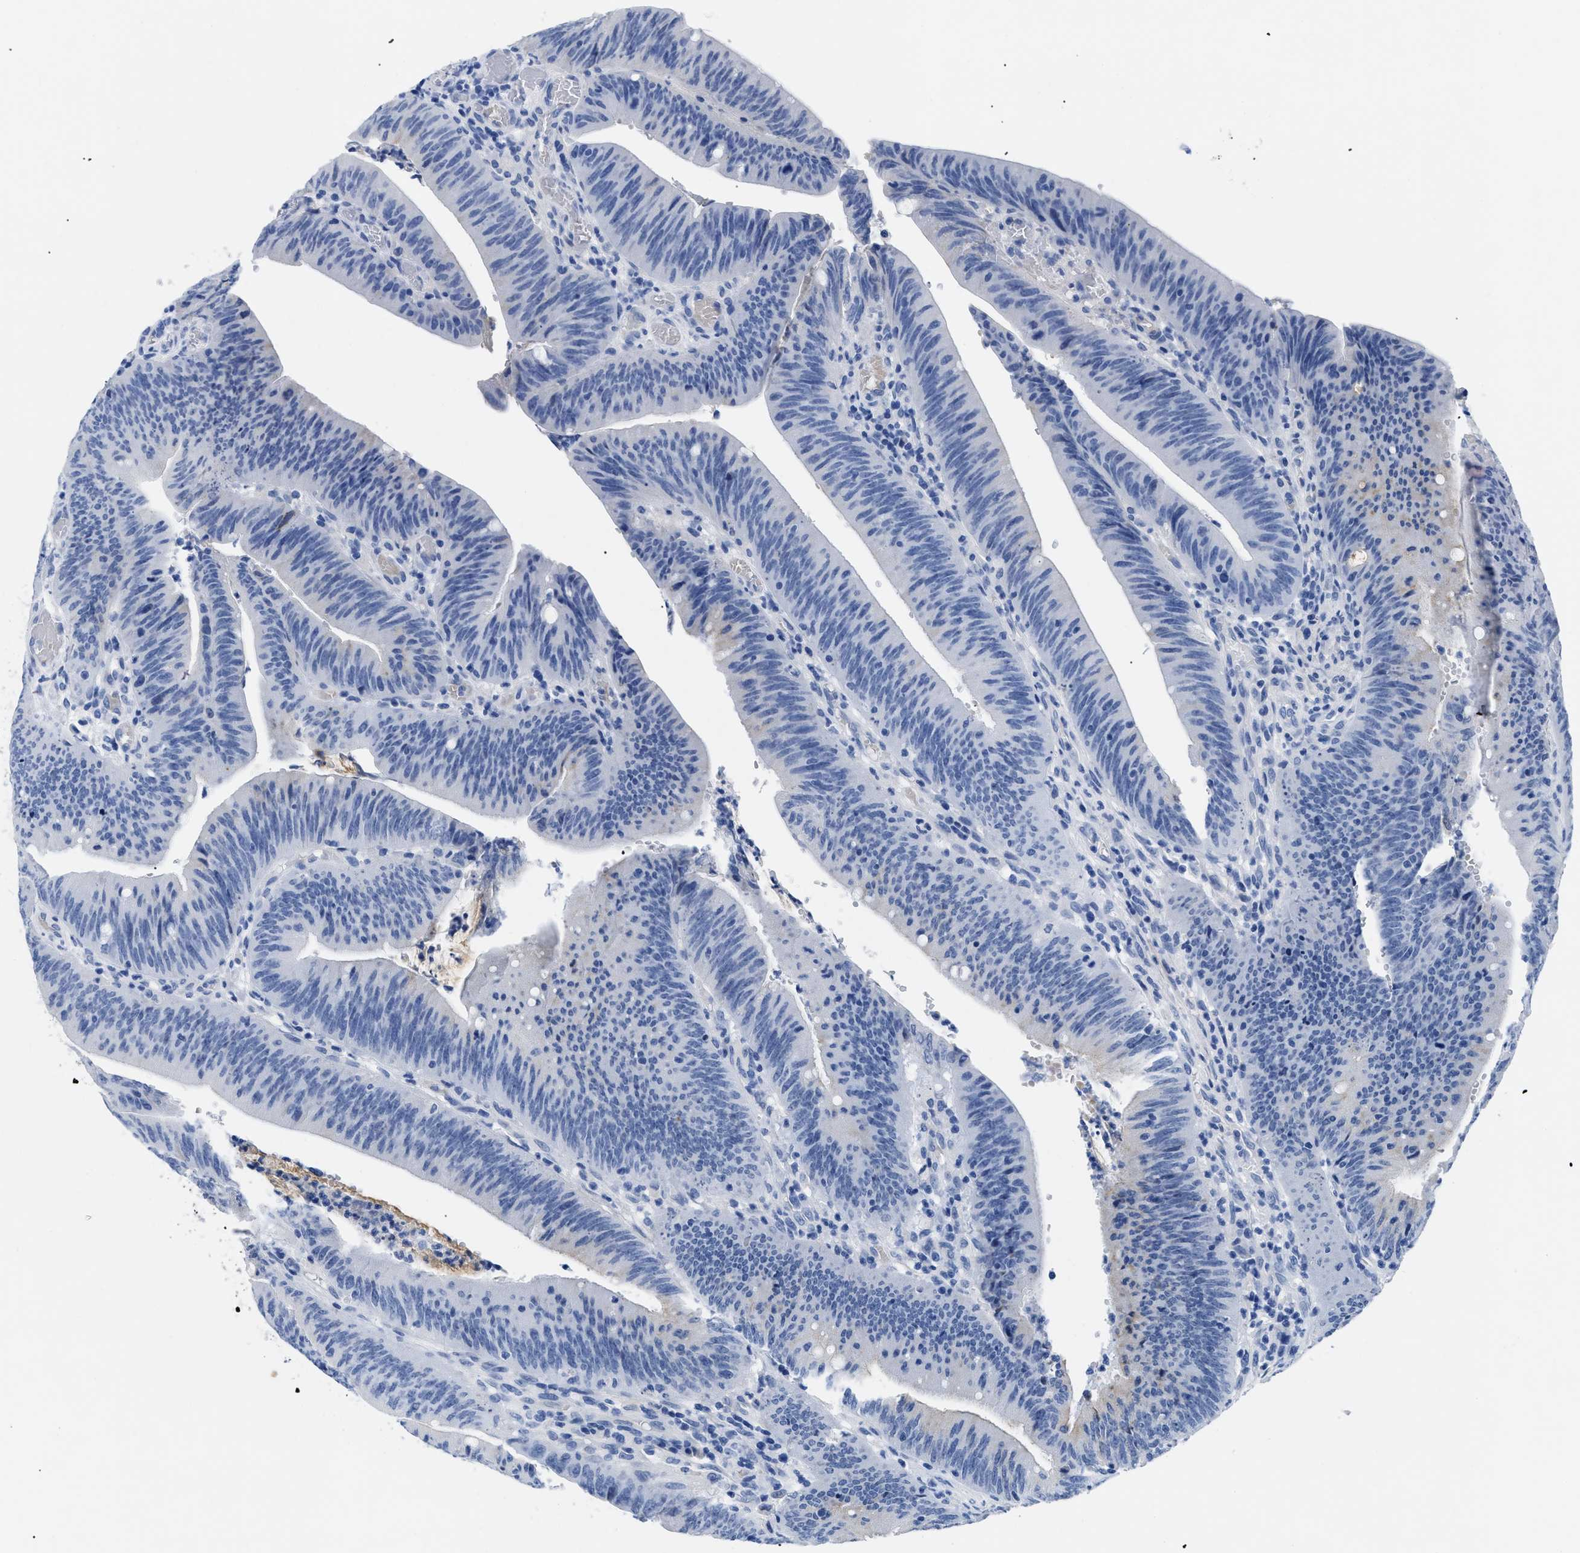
{"staining": {"intensity": "negative", "quantity": "none", "location": "none"}, "tissue": "colorectal cancer", "cell_type": "Tumor cells", "image_type": "cancer", "snomed": [{"axis": "morphology", "description": "Normal tissue, NOS"}, {"axis": "morphology", "description": "Adenocarcinoma, NOS"}, {"axis": "topography", "description": "Rectum"}], "caption": "Adenocarcinoma (colorectal) was stained to show a protein in brown. There is no significant staining in tumor cells.", "gene": "TMEM68", "patient": {"sex": "female", "age": 66}}